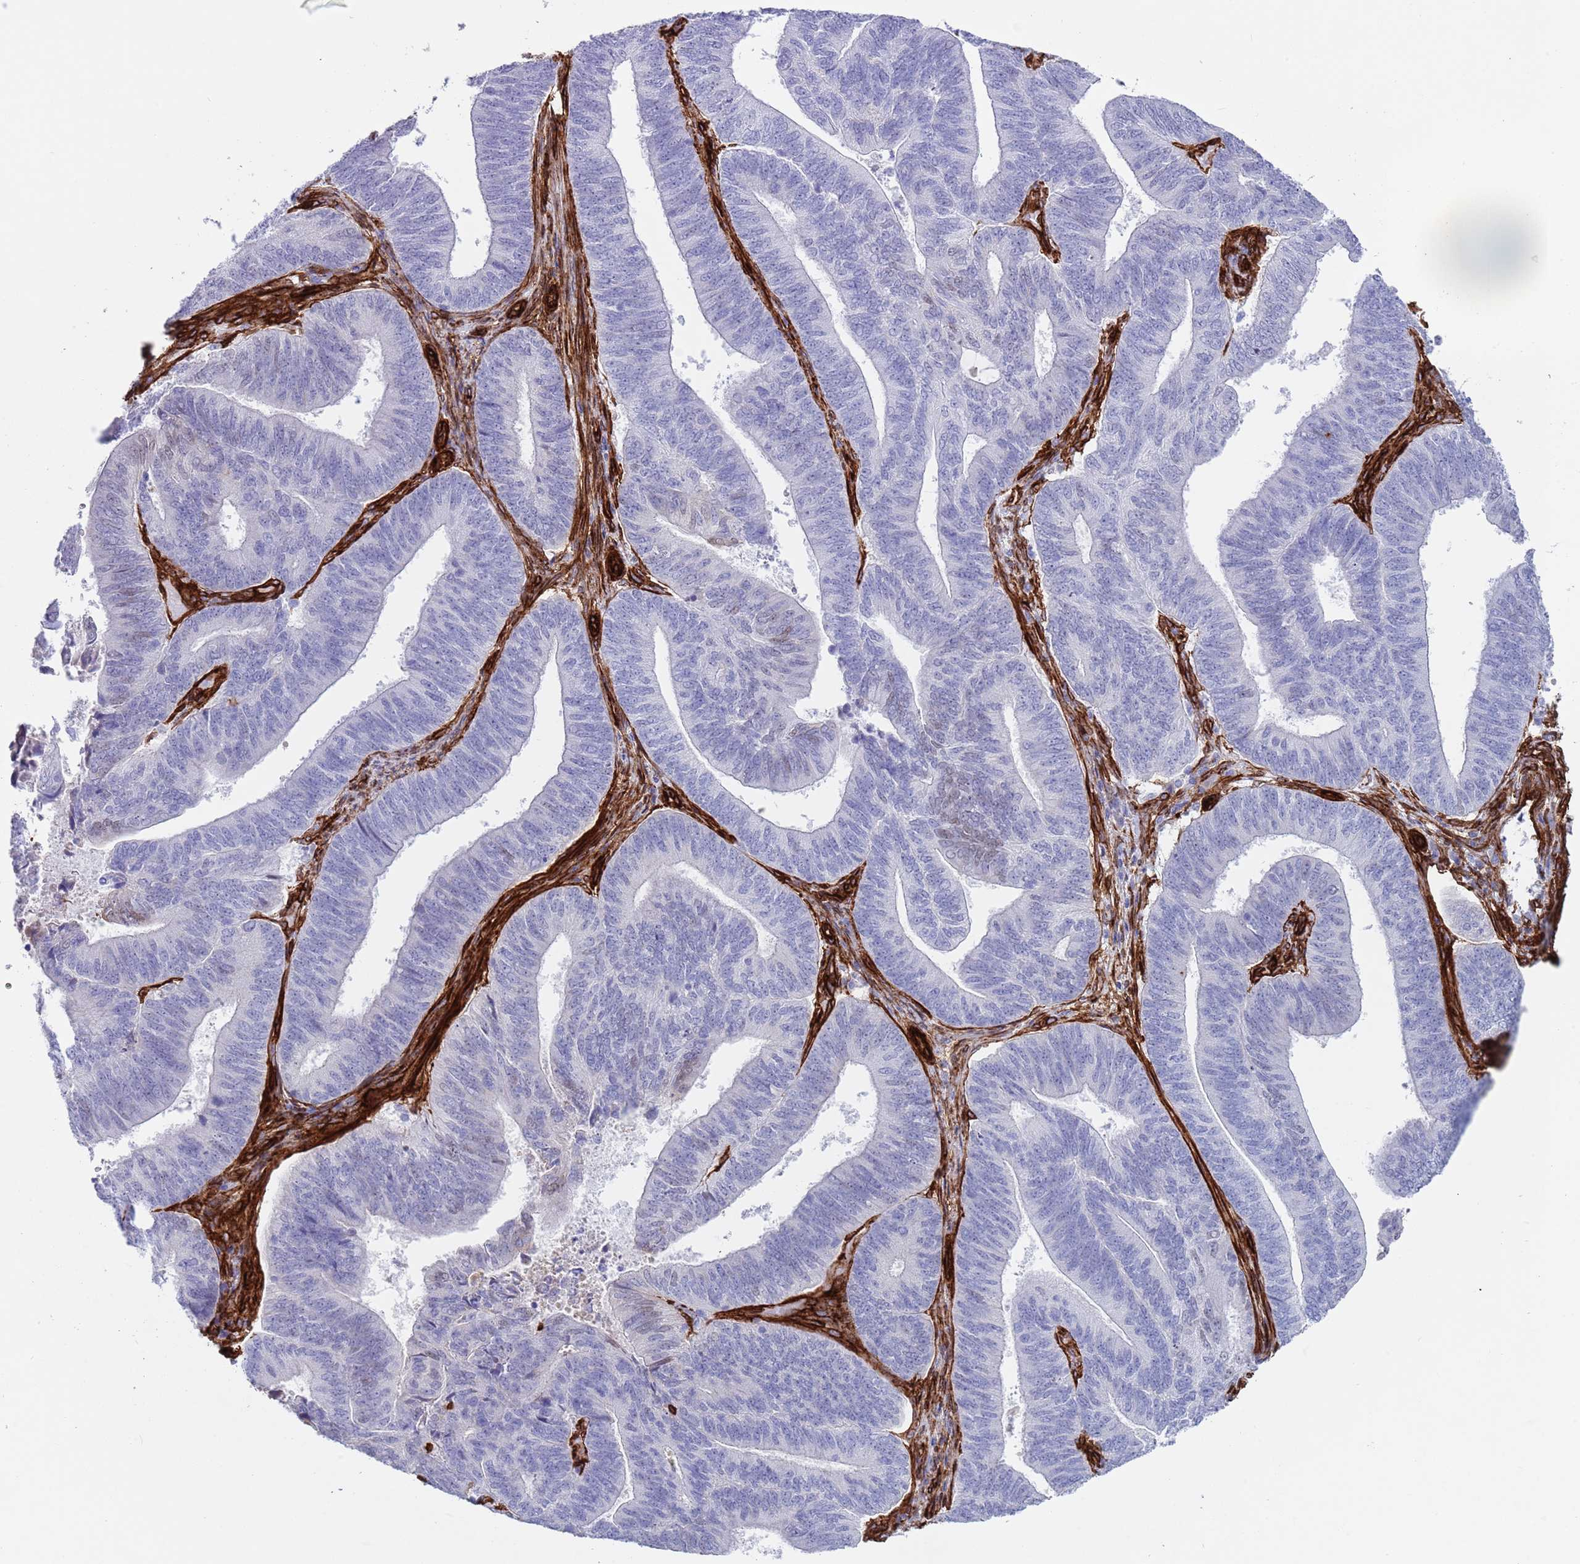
{"staining": {"intensity": "negative", "quantity": "none", "location": "none"}, "tissue": "endometrial cancer", "cell_type": "Tumor cells", "image_type": "cancer", "snomed": [{"axis": "morphology", "description": "Adenocarcinoma, NOS"}, {"axis": "topography", "description": "Endometrium"}], "caption": "The image demonstrates no staining of tumor cells in adenocarcinoma (endometrial).", "gene": "CAV2", "patient": {"sex": "female", "age": 70}}